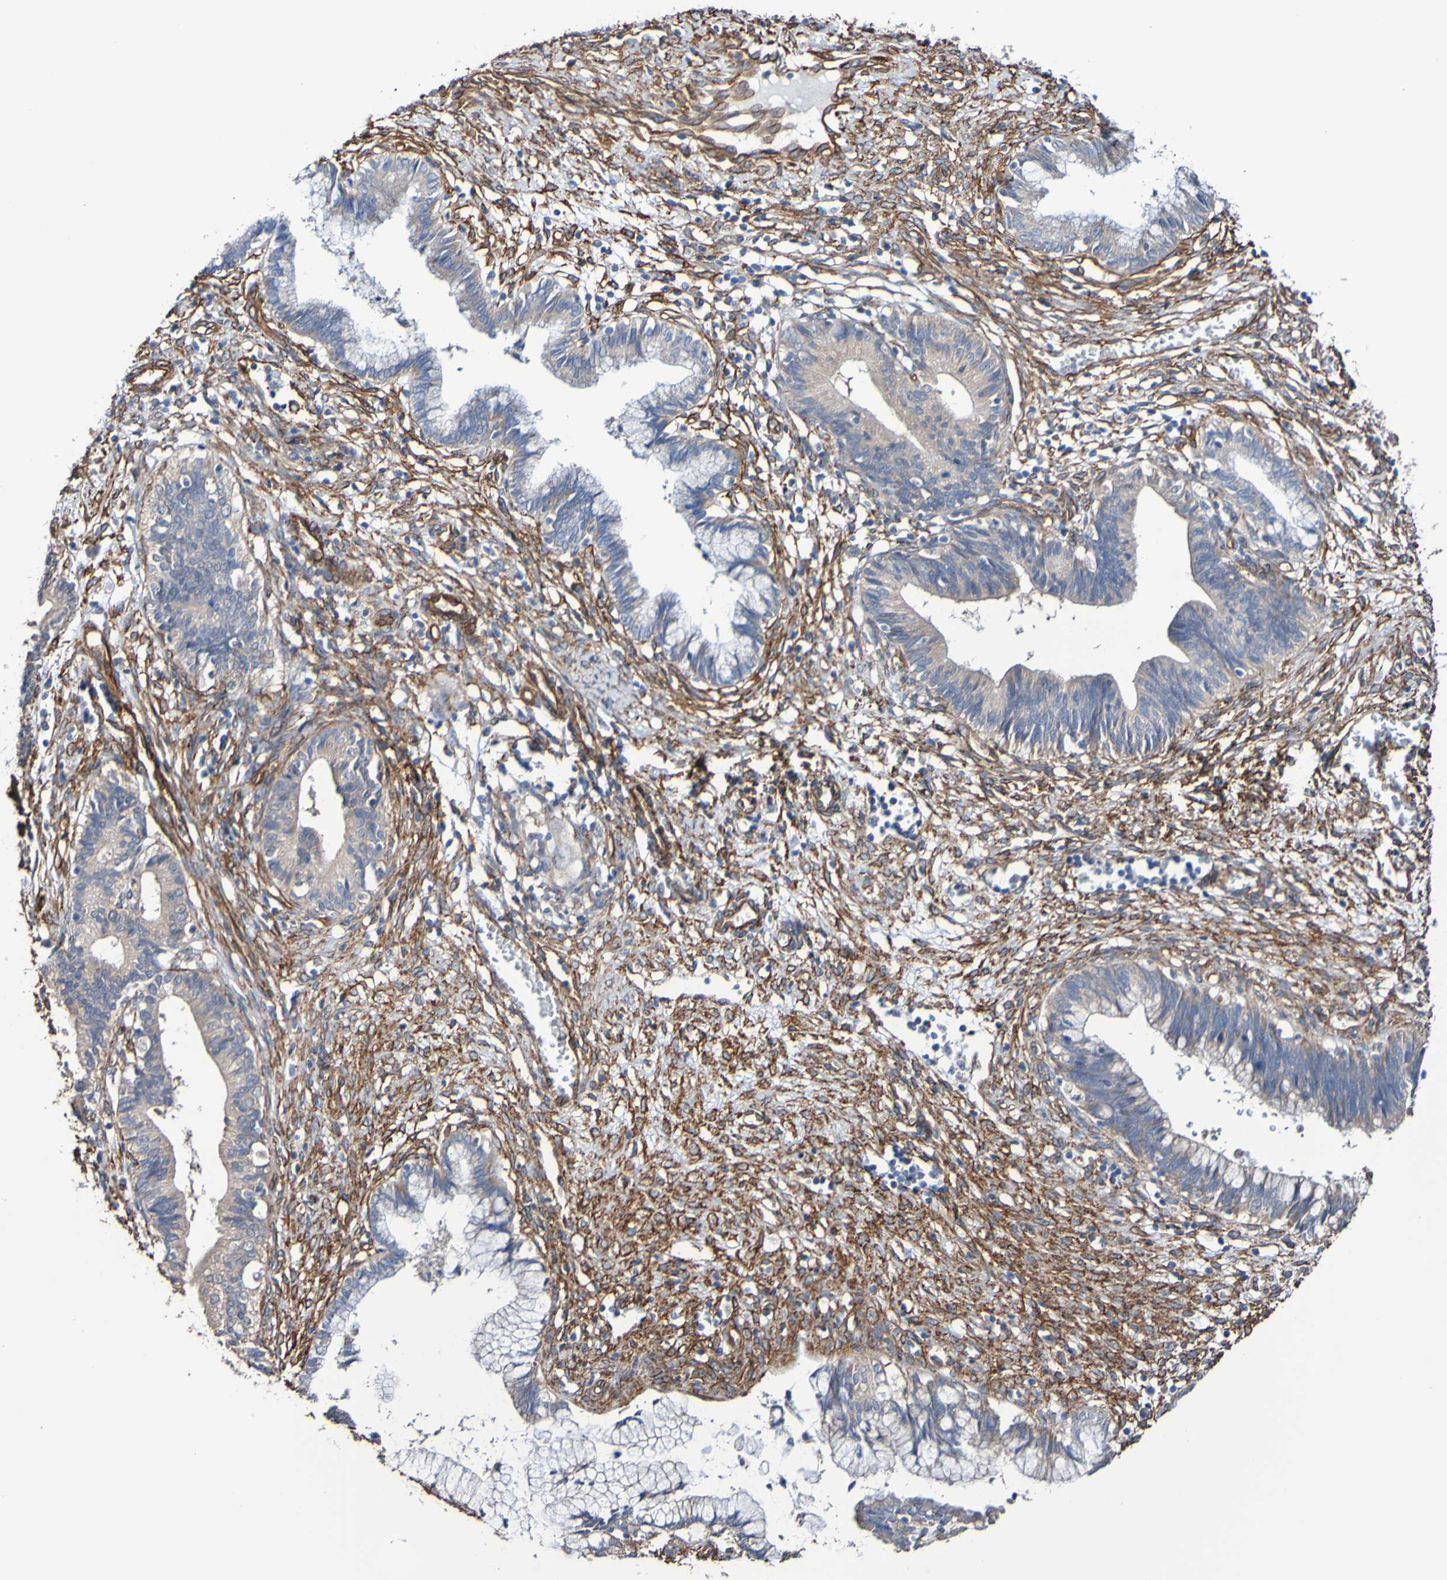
{"staining": {"intensity": "weak", "quantity": "25%-75%", "location": "cytoplasmic/membranous"}, "tissue": "cervical cancer", "cell_type": "Tumor cells", "image_type": "cancer", "snomed": [{"axis": "morphology", "description": "Adenocarcinoma, NOS"}, {"axis": "topography", "description": "Cervix"}], "caption": "The image demonstrates staining of adenocarcinoma (cervical), revealing weak cytoplasmic/membranous protein positivity (brown color) within tumor cells. (Brightfield microscopy of DAB IHC at high magnification).", "gene": "ELMOD3", "patient": {"sex": "female", "age": 44}}